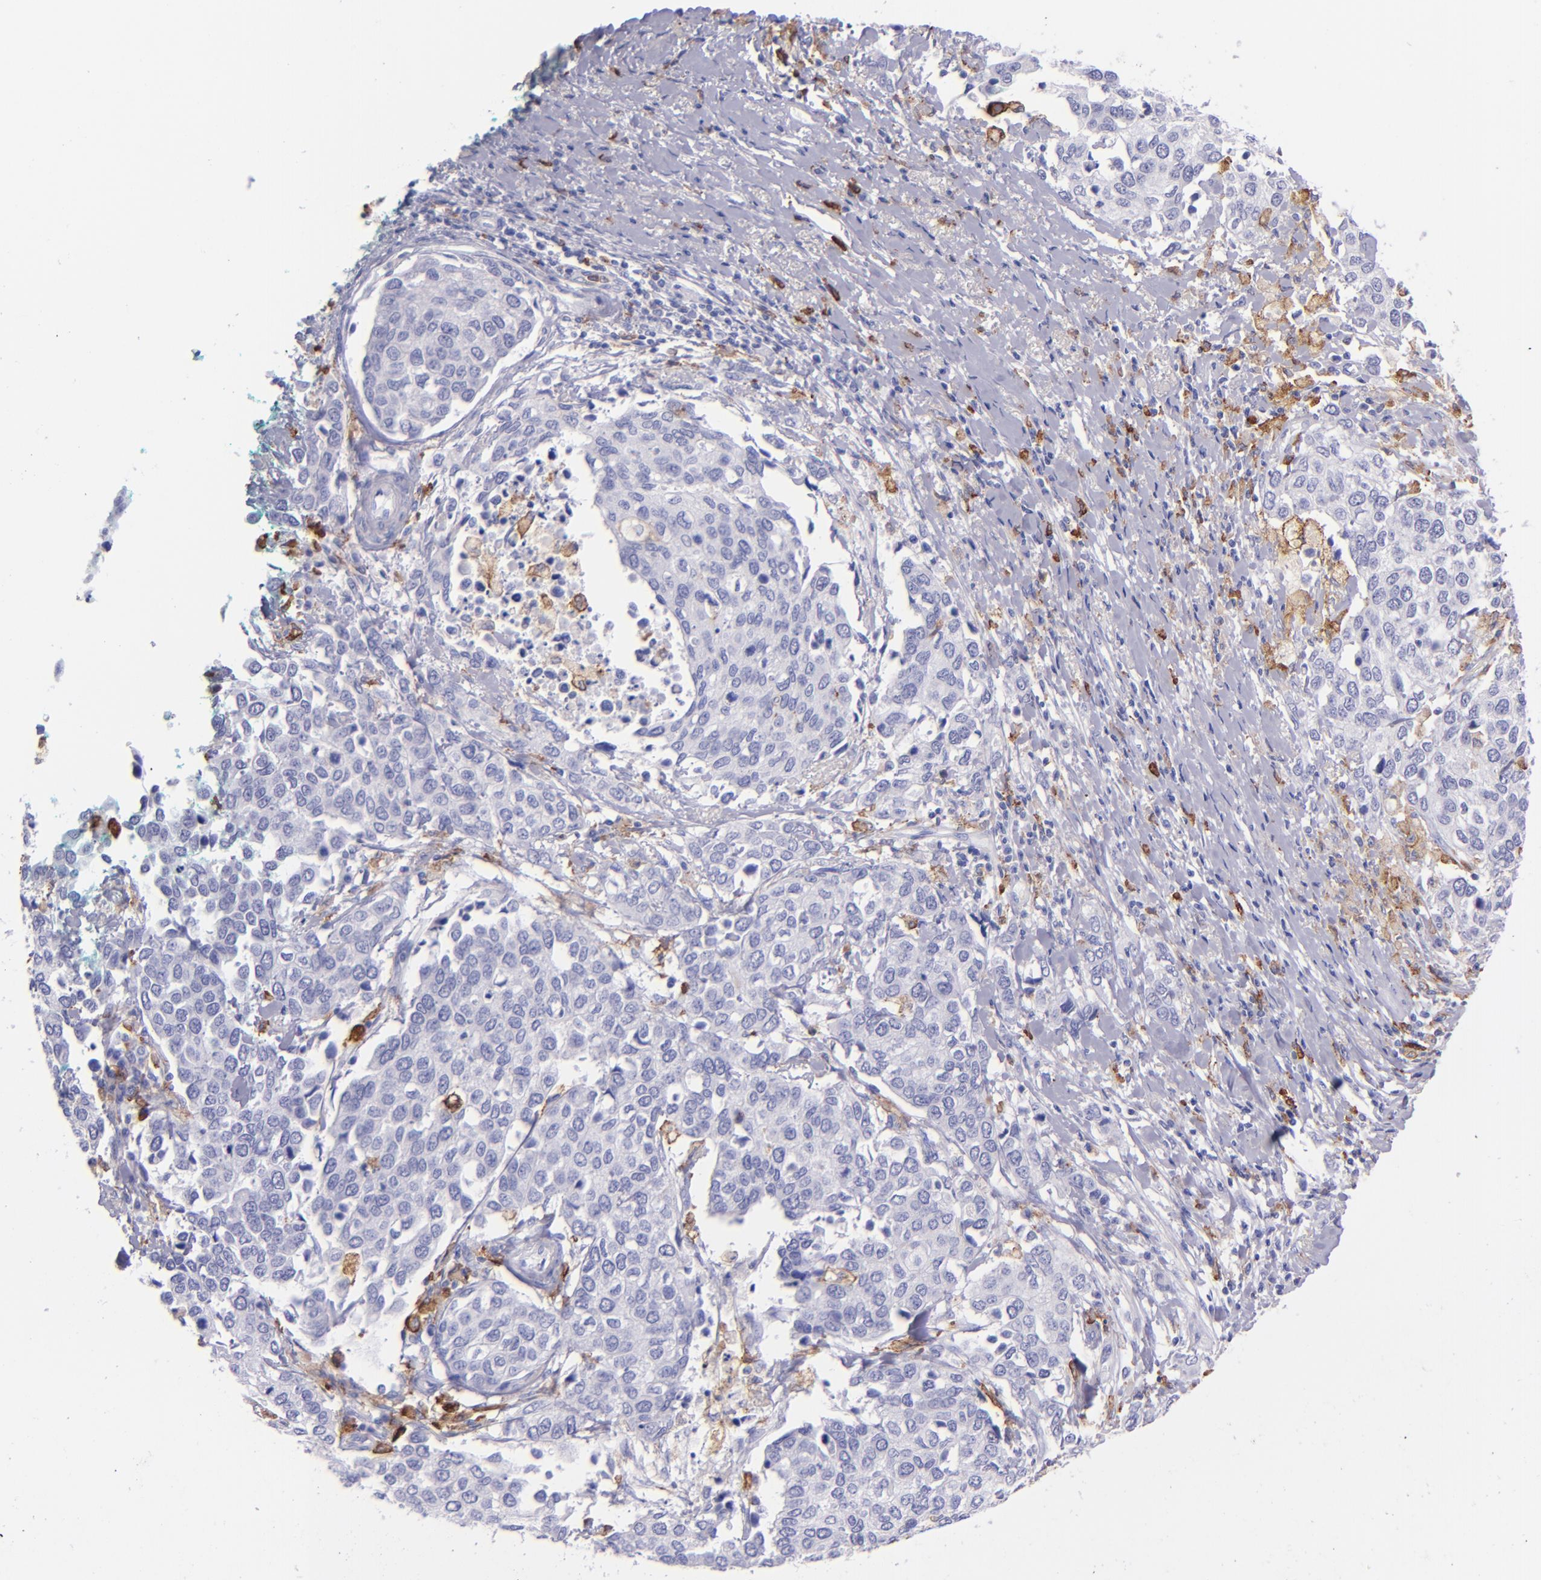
{"staining": {"intensity": "negative", "quantity": "none", "location": "none"}, "tissue": "cervical cancer", "cell_type": "Tumor cells", "image_type": "cancer", "snomed": [{"axis": "morphology", "description": "Squamous cell carcinoma, NOS"}, {"axis": "topography", "description": "Cervix"}], "caption": "There is no significant staining in tumor cells of squamous cell carcinoma (cervical).", "gene": "CD163", "patient": {"sex": "female", "age": 54}}